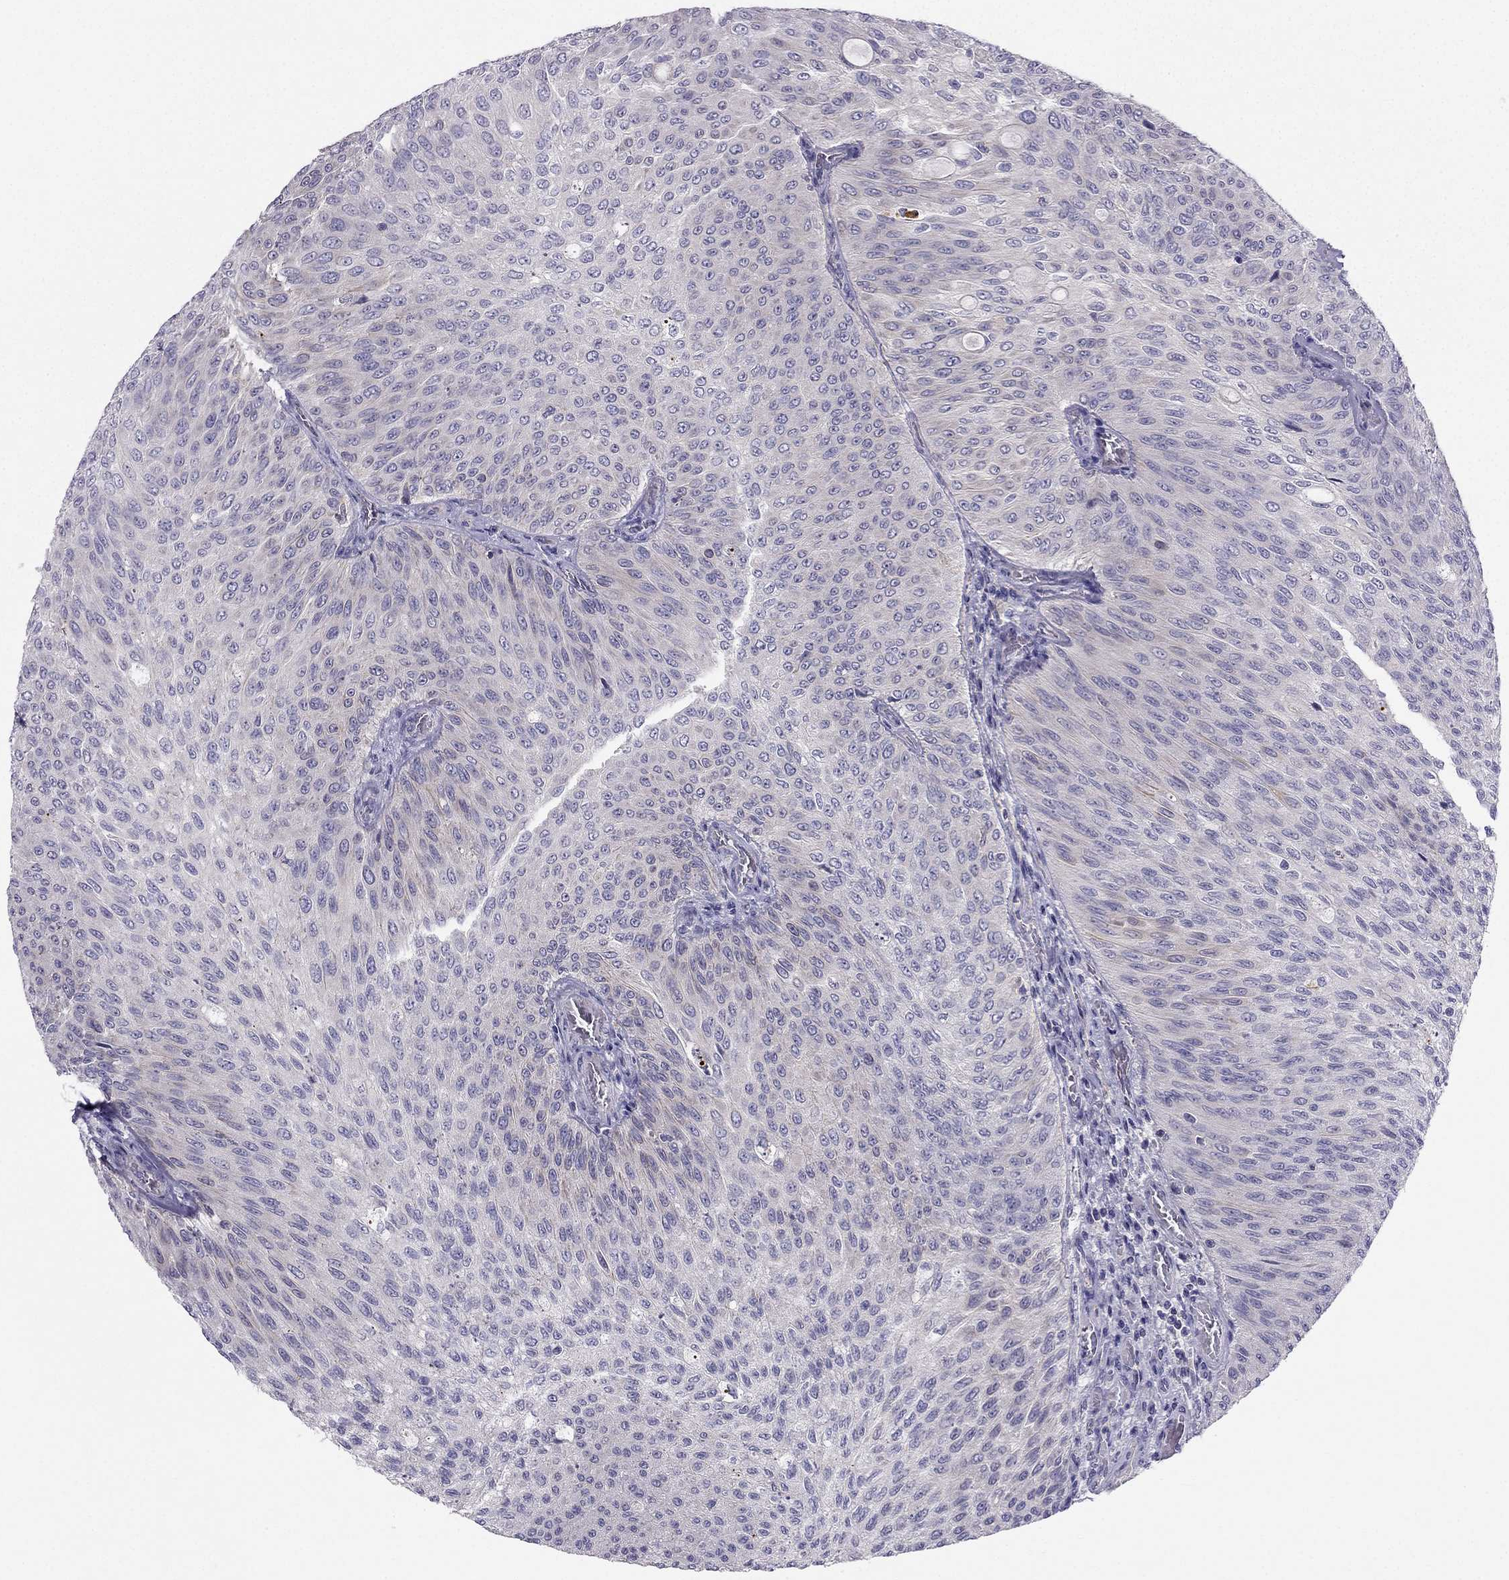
{"staining": {"intensity": "negative", "quantity": "none", "location": "none"}, "tissue": "urothelial cancer", "cell_type": "Tumor cells", "image_type": "cancer", "snomed": [{"axis": "morphology", "description": "Urothelial carcinoma, Low grade"}, {"axis": "topography", "description": "Ureter, NOS"}, {"axis": "topography", "description": "Urinary bladder"}], "caption": "Immunohistochemistry (IHC) of human urothelial carcinoma (low-grade) reveals no positivity in tumor cells.", "gene": "SYT5", "patient": {"sex": "male", "age": 78}}